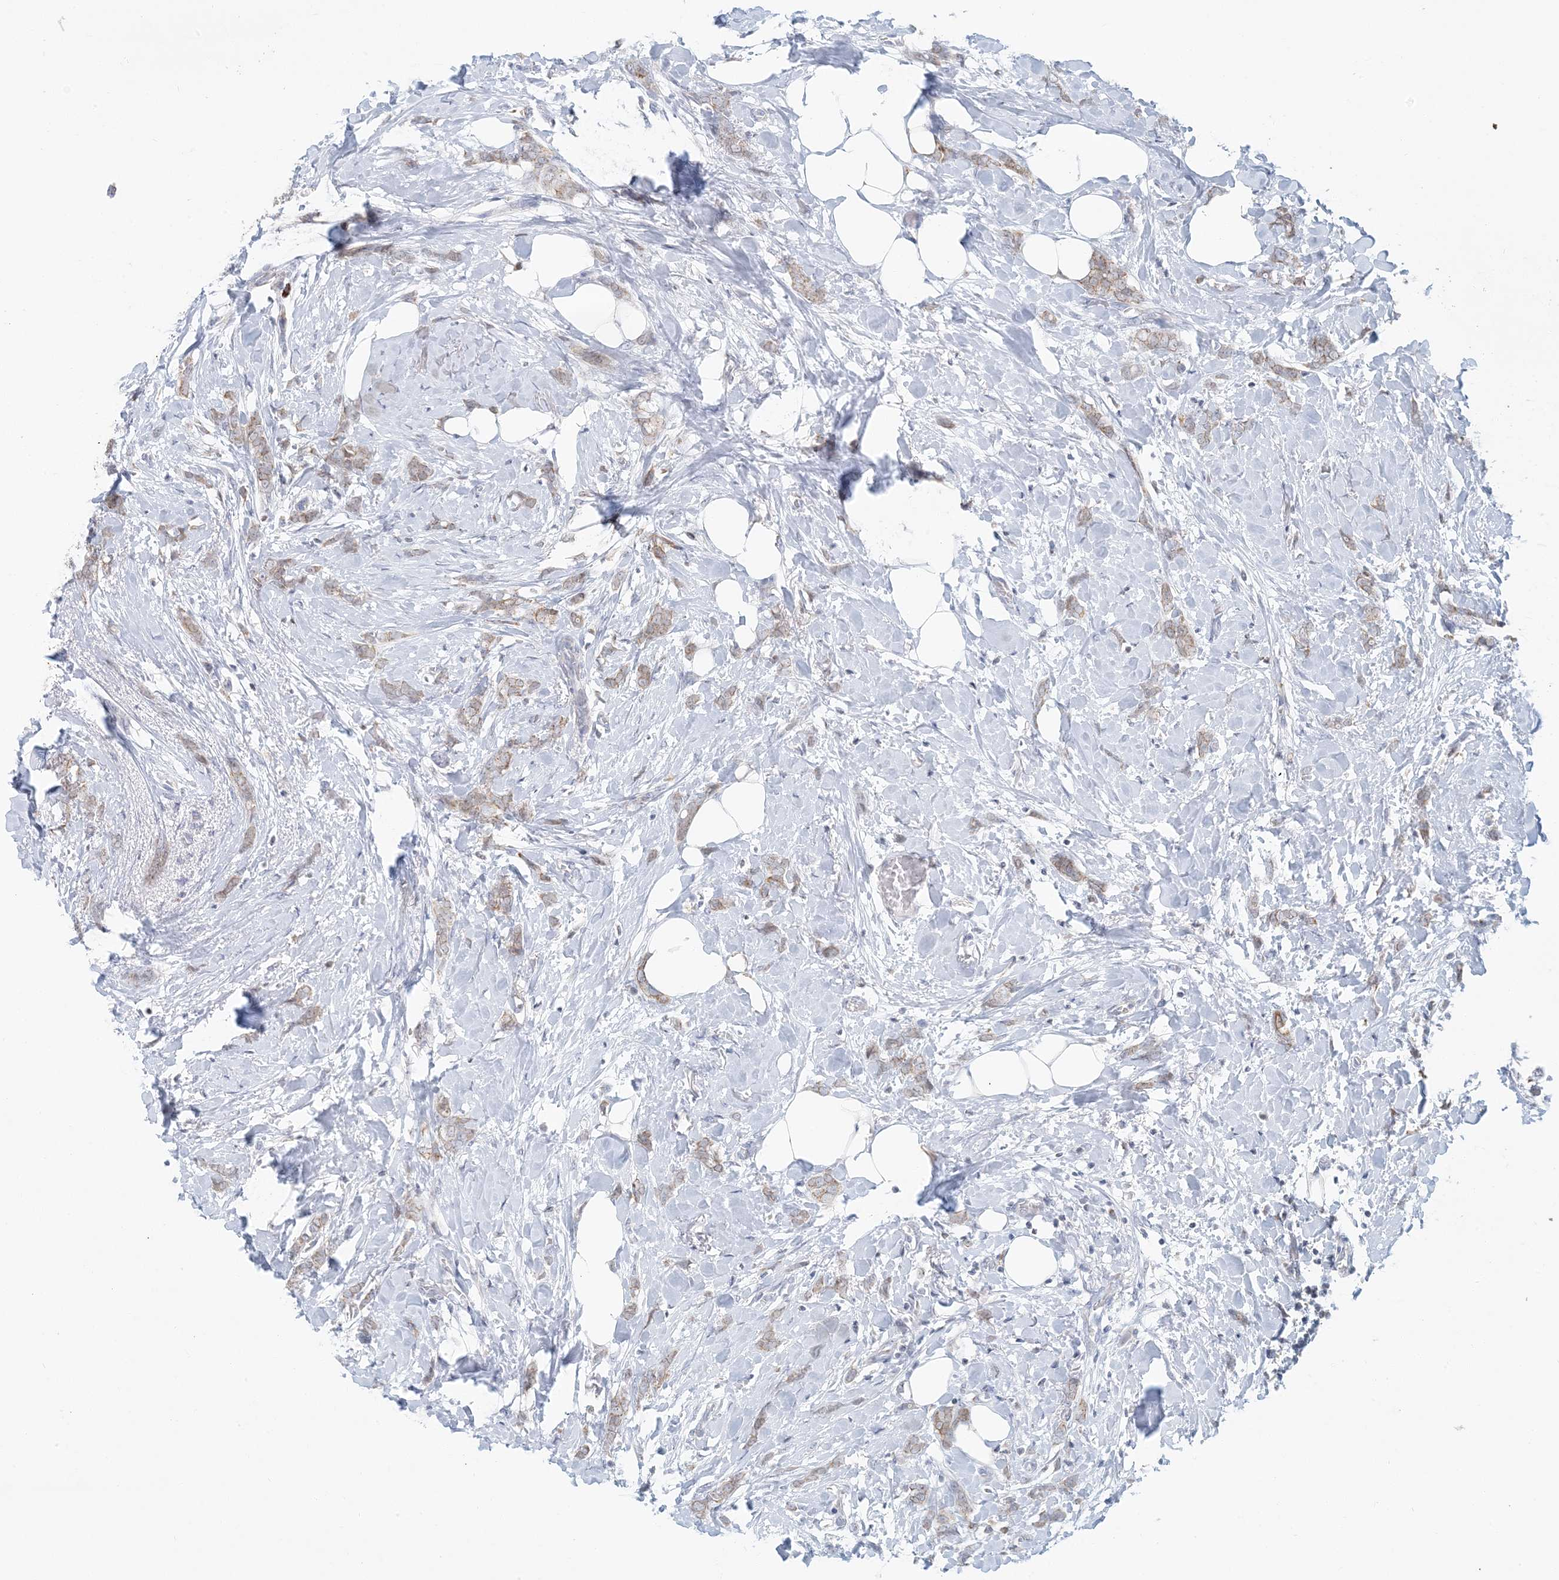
{"staining": {"intensity": "weak", "quantity": ">75%", "location": "cytoplasmic/membranous"}, "tissue": "breast cancer", "cell_type": "Tumor cells", "image_type": "cancer", "snomed": [{"axis": "morphology", "description": "Lobular carcinoma, in situ"}, {"axis": "morphology", "description": "Lobular carcinoma"}, {"axis": "topography", "description": "Breast"}], "caption": "A low amount of weak cytoplasmic/membranous staining is identified in approximately >75% of tumor cells in lobular carcinoma in situ (breast) tissue. (Brightfield microscopy of DAB IHC at high magnification).", "gene": "BDH1", "patient": {"sex": "female", "age": 41}}